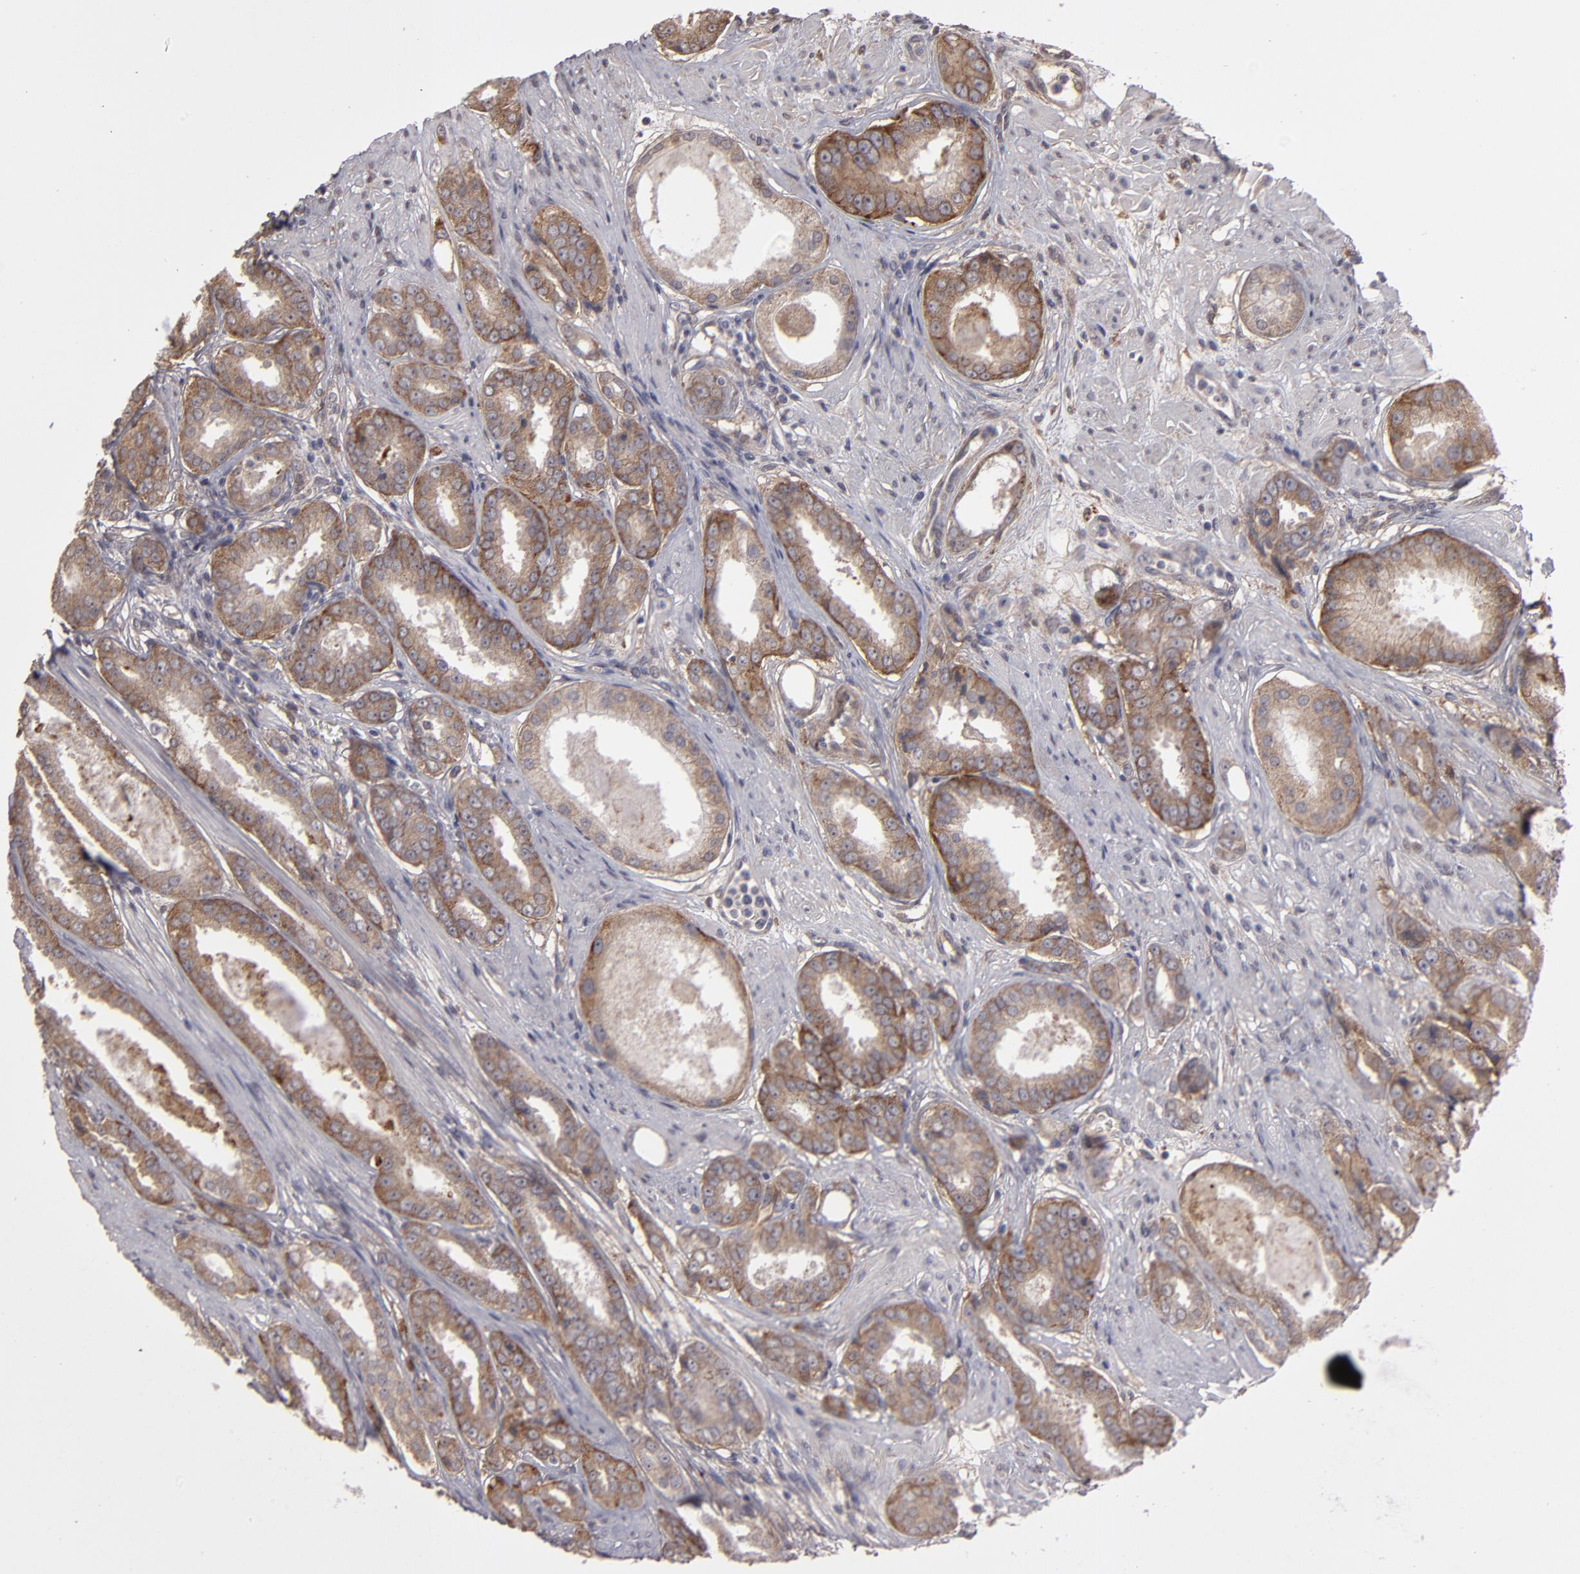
{"staining": {"intensity": "moderate", "quantity": "25%-75%", "location": "cytoplasmic/membranous"}, "tissue": "prostate cancer", "cell_type": "Tumor cells", "image_type": "cancer", "snomed": [{"axis": "morphology", "description": "Adenocarcinoma, Medium grade"}, {"axis": "topography", "description": "Prostate"}], "caption": "A high-resolution micrograph shows immunohistochemistry (IHC) staining of prostate cancer (adenocarcinoma (medium-grade)), which exhibits moderate cytoplasmic/membranous positivity in approximately 25%-75% of tumor cells. Nuclei are stained in blue.", "gene": "ITGB5", "patient": {"sex": "male", "age": 53}}